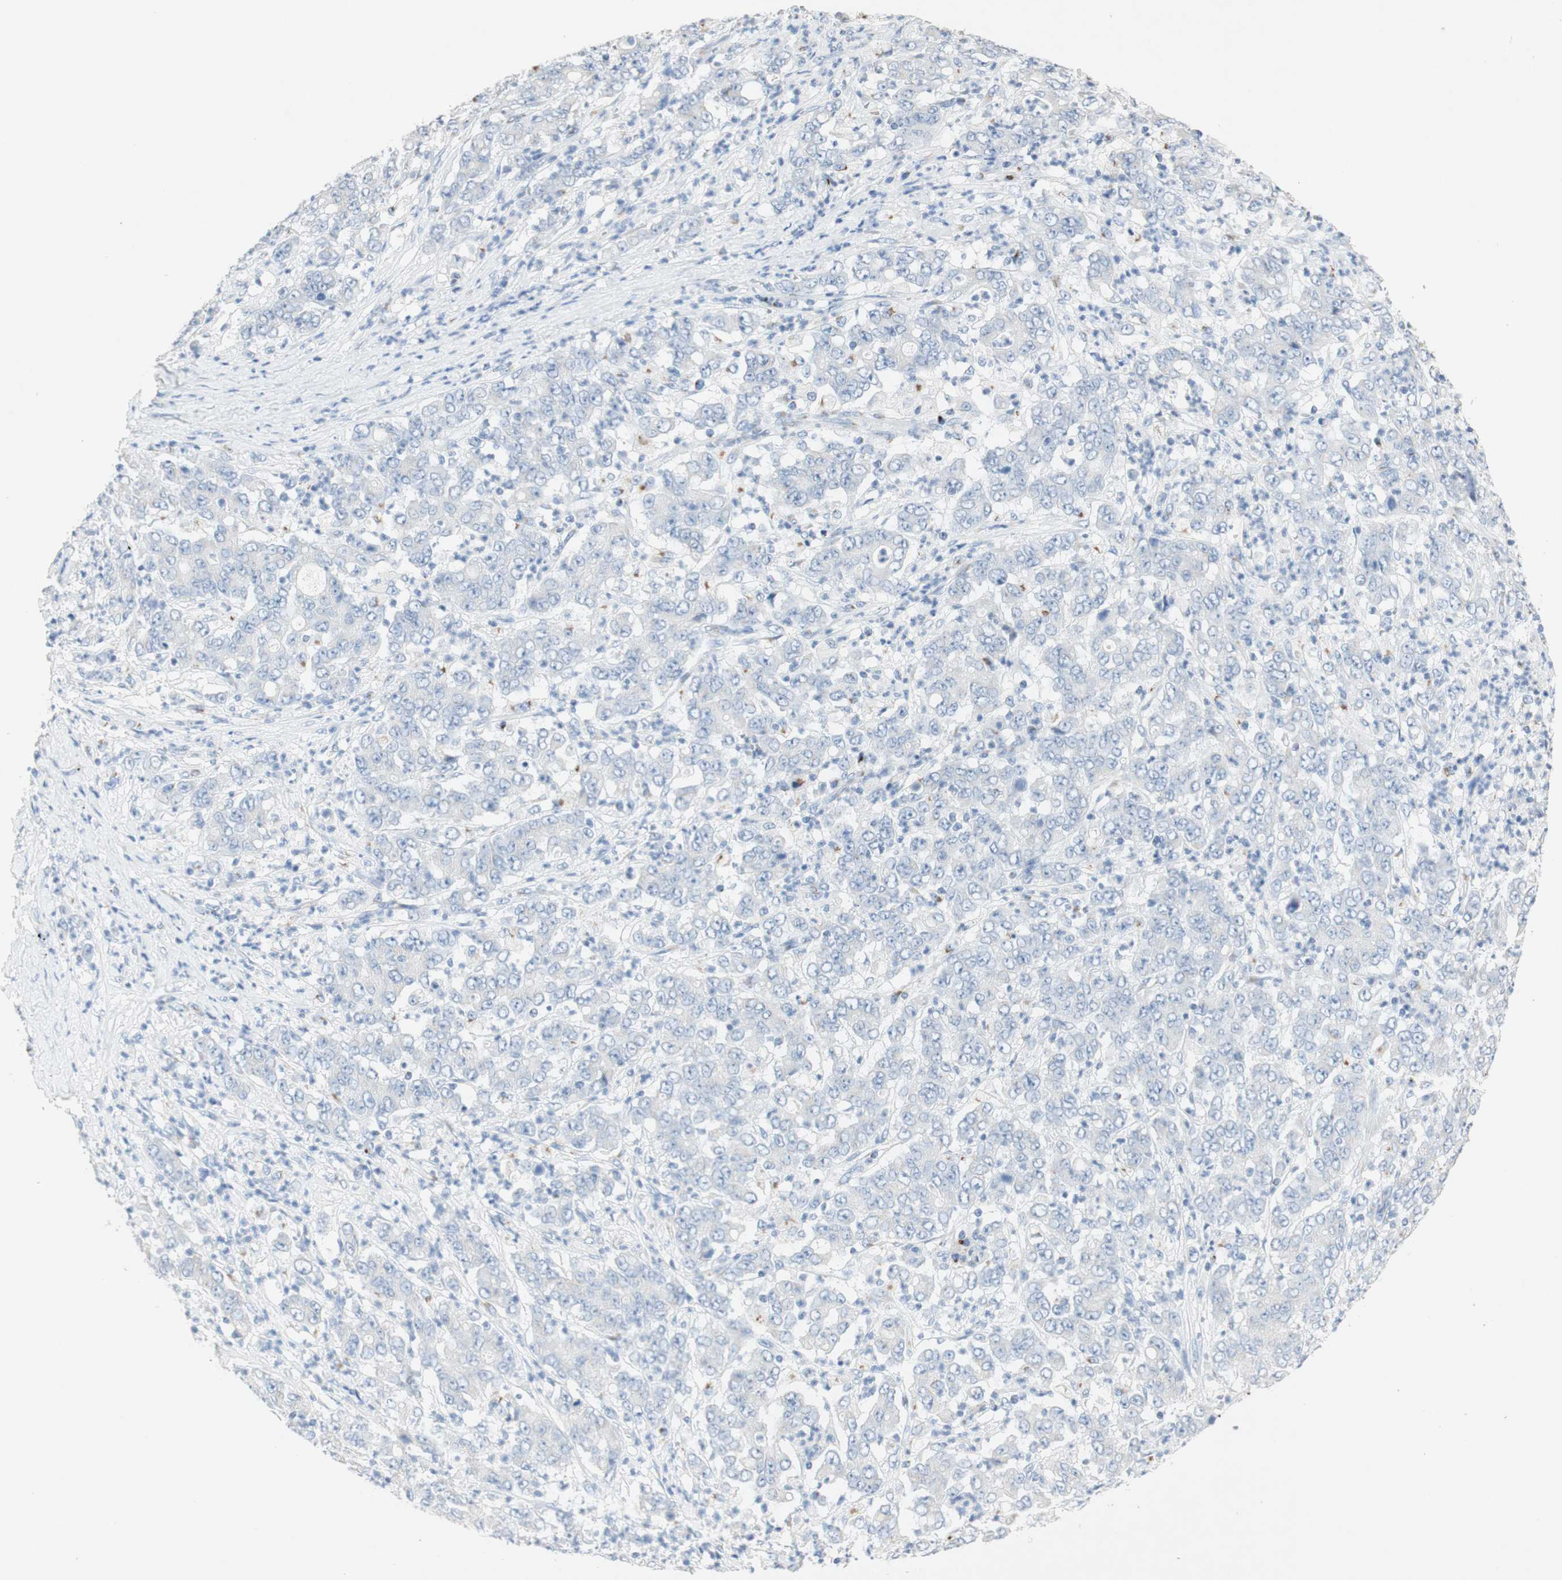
{"staining": {"intensity": "negative", "quantity": "none", "location": "none"}, "tissue": "stomach cancer", "cell_type": "Tumor cells", "image_type": "cancer", "snomed": [{"axis": "morphology", "description": "Adenocarcinoma, NOS"}, {"axis": "topography", "description": "Stomach, lower"}], "caption": "IHC micrograph of human stomach cancer stained for a protein (brown), which displays no positivity in tumor cells.", "gene": "MANEA", "patient": {"sex": "female", "age": 71}}